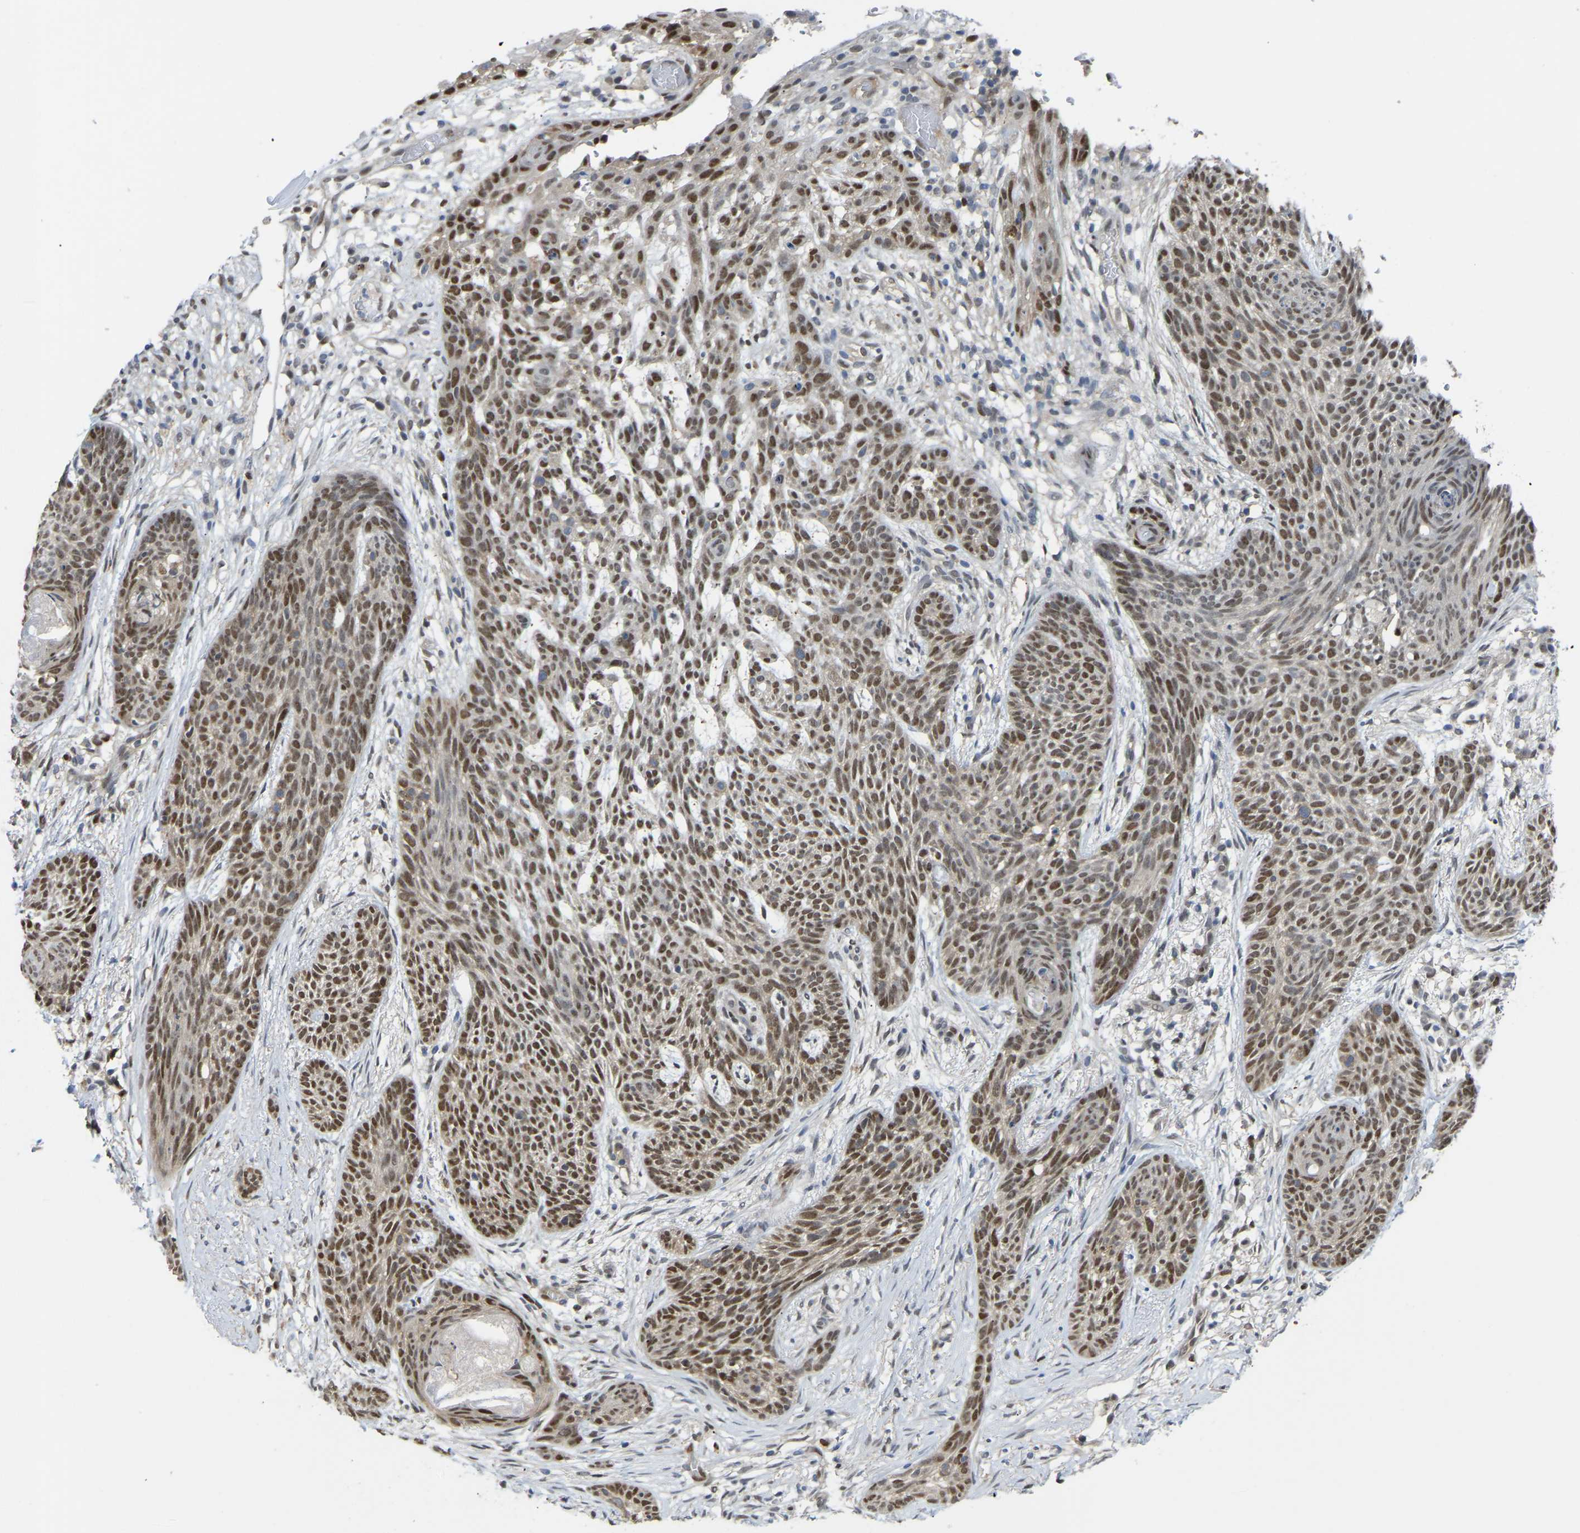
{"staining": {"intensity": "moderate", "quantity": ">75%", "location": "nuclear"}, "tissue": "skin cancer", "cell_type": "Tumor cells", "image_type": "cancer", "snomed": [{"axis": "morphology", "description": "Basal cell carcinoma"}, {"axis": "topography", "description": "Skin"}], "caption": "Human skin basal cell carcinoma stained with a protein marker demonstrates moderate staining in tumor cells.", "gene": "KLRG2", "patient": {"sex": "female", "age": 59}}